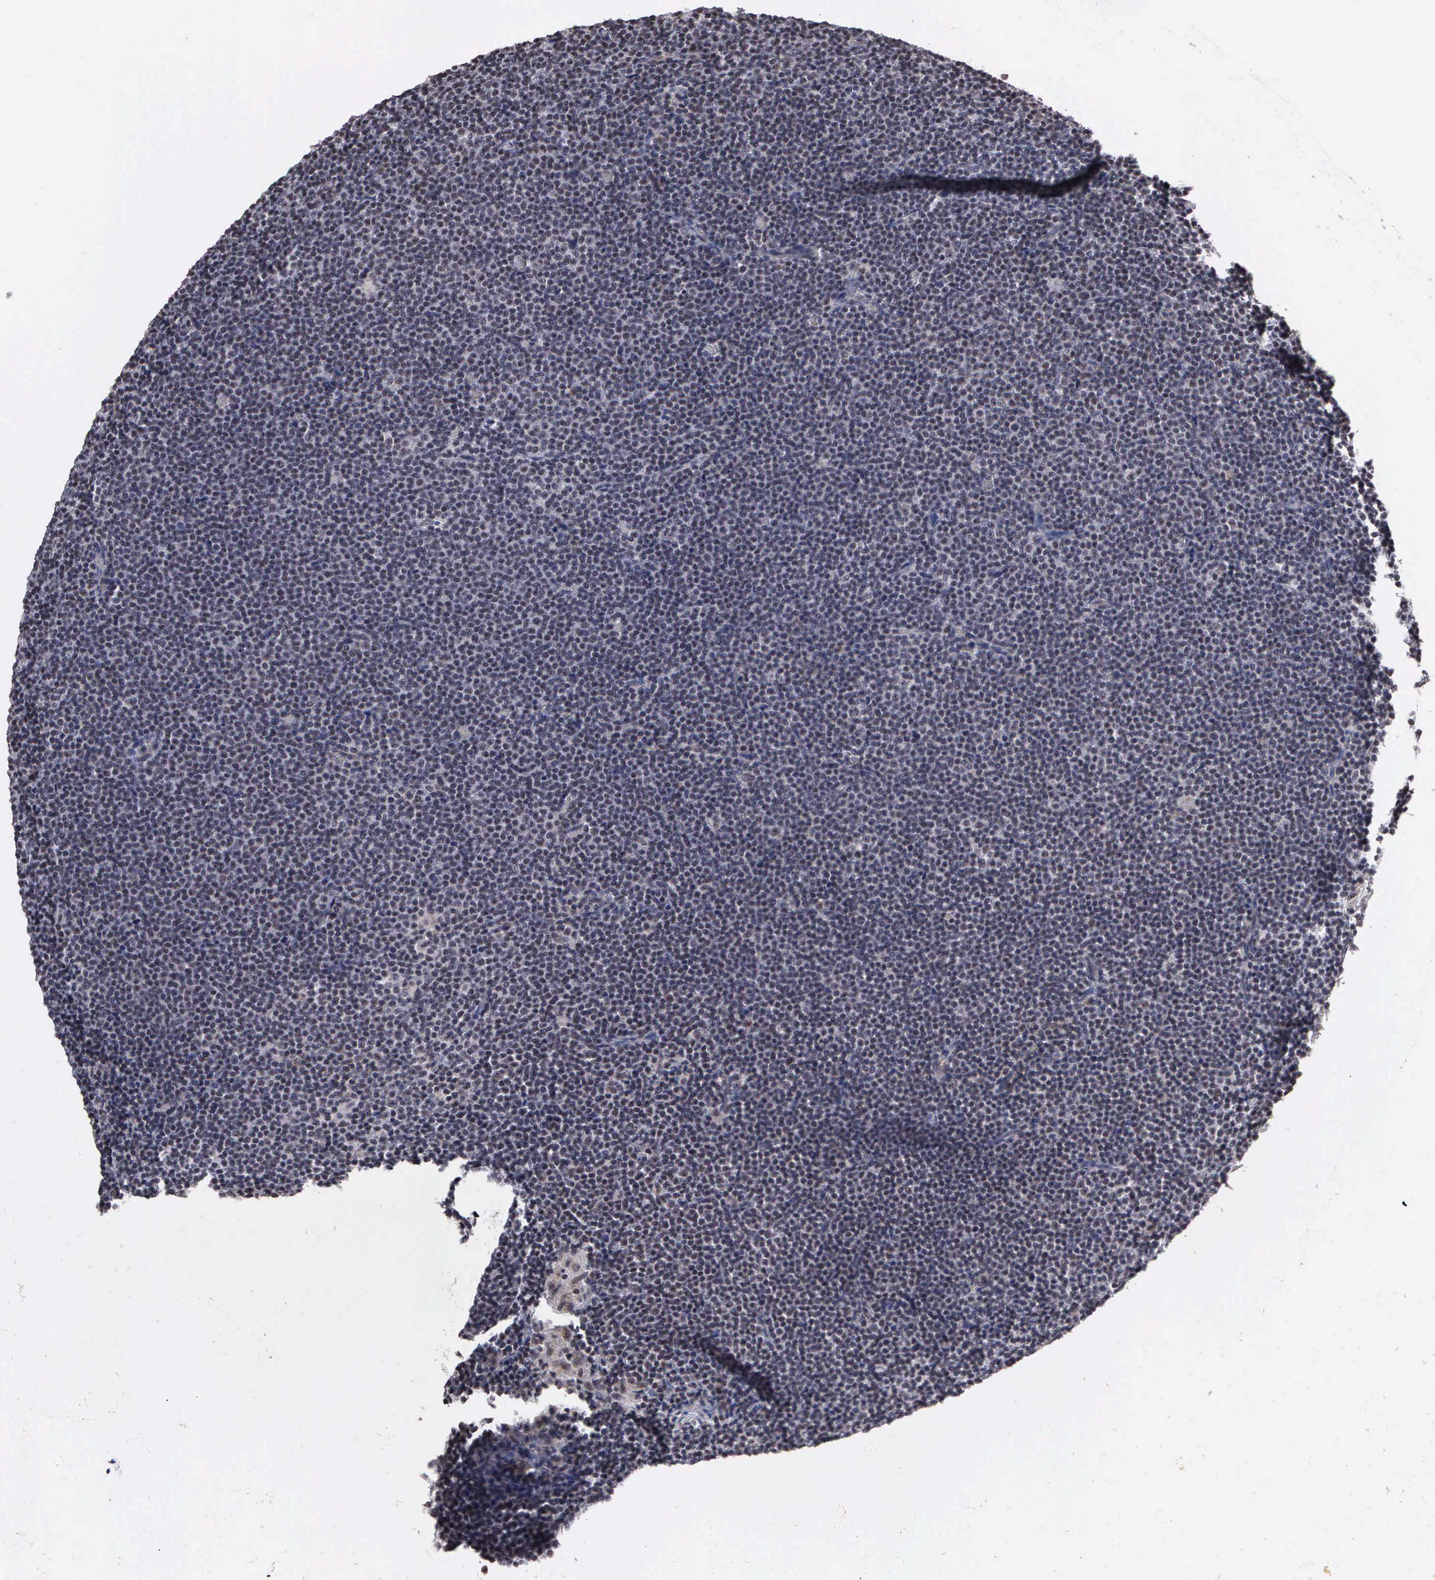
{"staining": {"intensity": "weak", "quantity": "25%-75%", "location": "cytoplasmic/membranous,nuclear"}, "tissue": "lymphoma", "cell_type": "Tumor cells", "image_type": "cancer", "snomed": [{"axis": "morphology", "description": "Malignant lymphoma, non-Hodgkin's type, Low grade"}, {"axis": "topography", "description": "Lymph node"}], "caption": "Immunohistochemistry (IHC) (DAB) staining of low-grade malignant lymphoma, non-Hodgkin's type exhibits weak cytoplasmic/membranous and nuclear protein positivity in about 25%-75% of tumor cells. The staining was performed using DAB (3,3'-diaminobenzidine), with brown indicating positive protein expression. Nuclei are stained blue with hematoxylin.", "gene": "GTF2A1", "patient": {"sex": "female", "age": 69}}